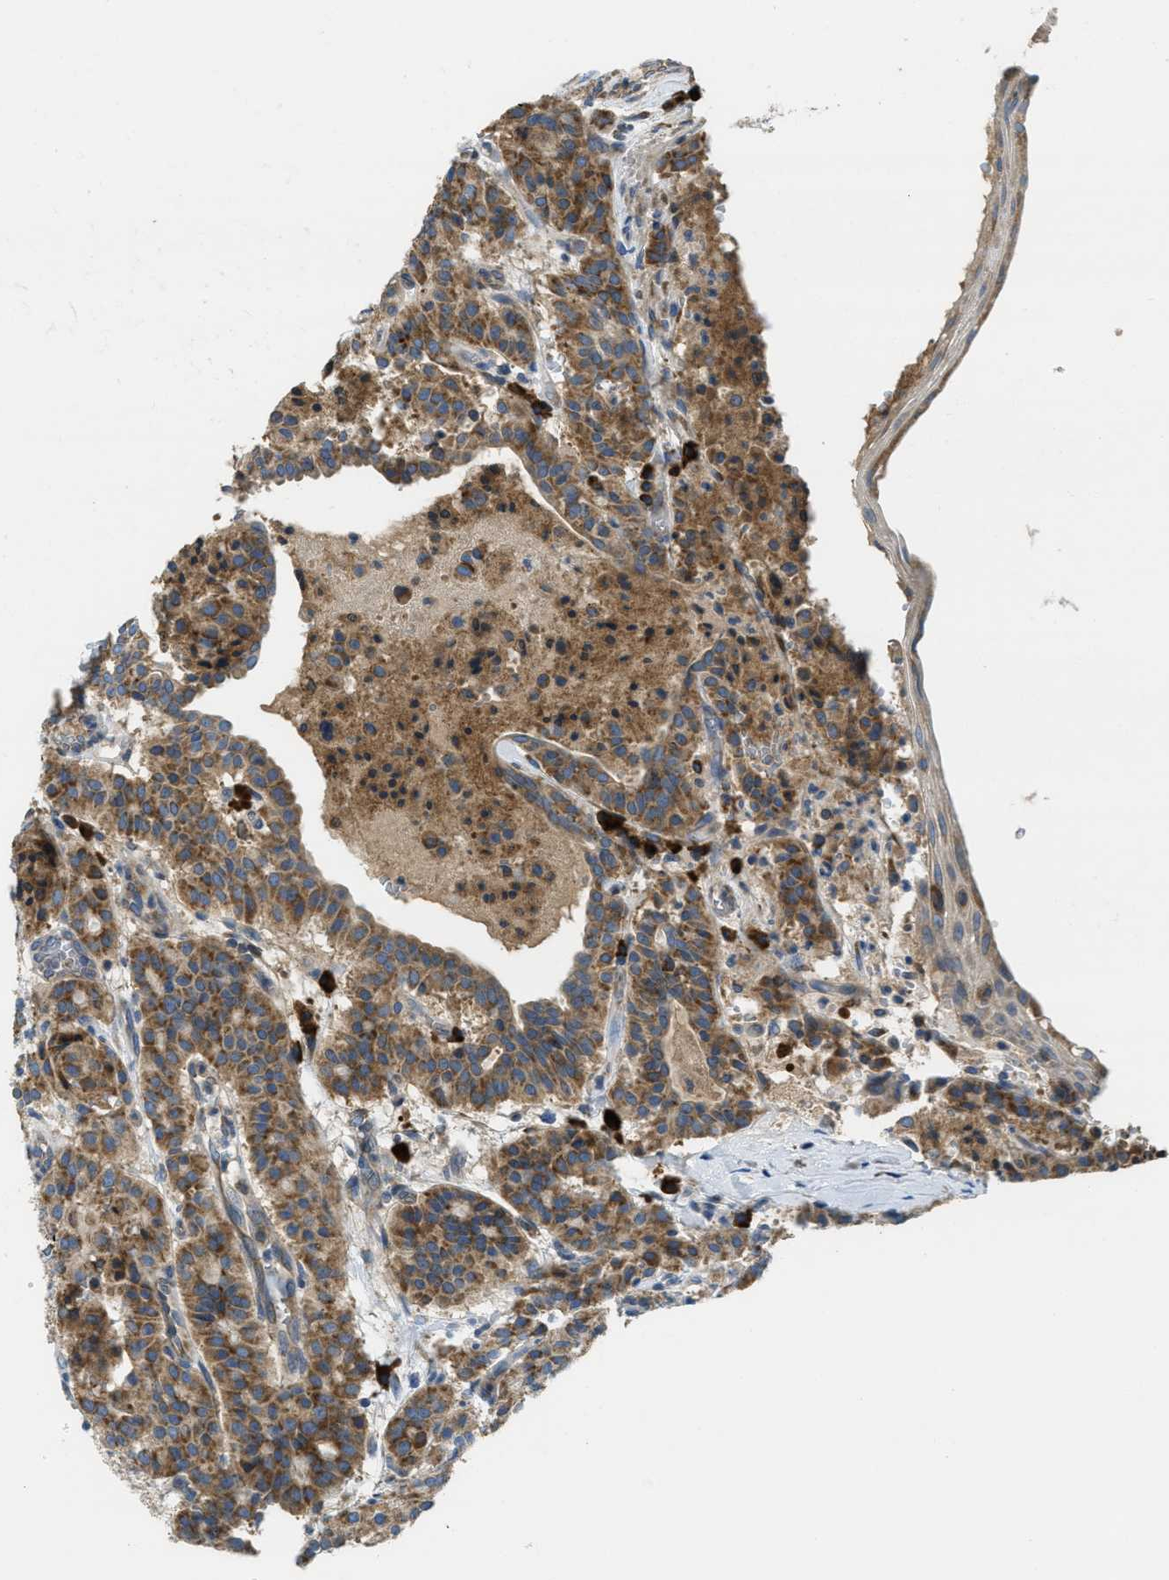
{"staining": {"intensity": "moderate", "quantity": ">75%", "location": "cytoplasmic/membranous"}, "tissue": "carcinoid", "cell_type": "Tumor cells", "image_type": "cancer", "snomed": [{"axis": "morphology", "description": "Carcinoid, malignant, NOS"}, {"axis": "topography", "description": "Lung"}], "caption": "Brown immunohistochemical staining in carcinoid (malignant) demonstrates moderate cytoplasmic/membranous positivity in about >75% of tumor cells.", "gene": "SSR1", "patient": {"sex": "male", "age": 30}}